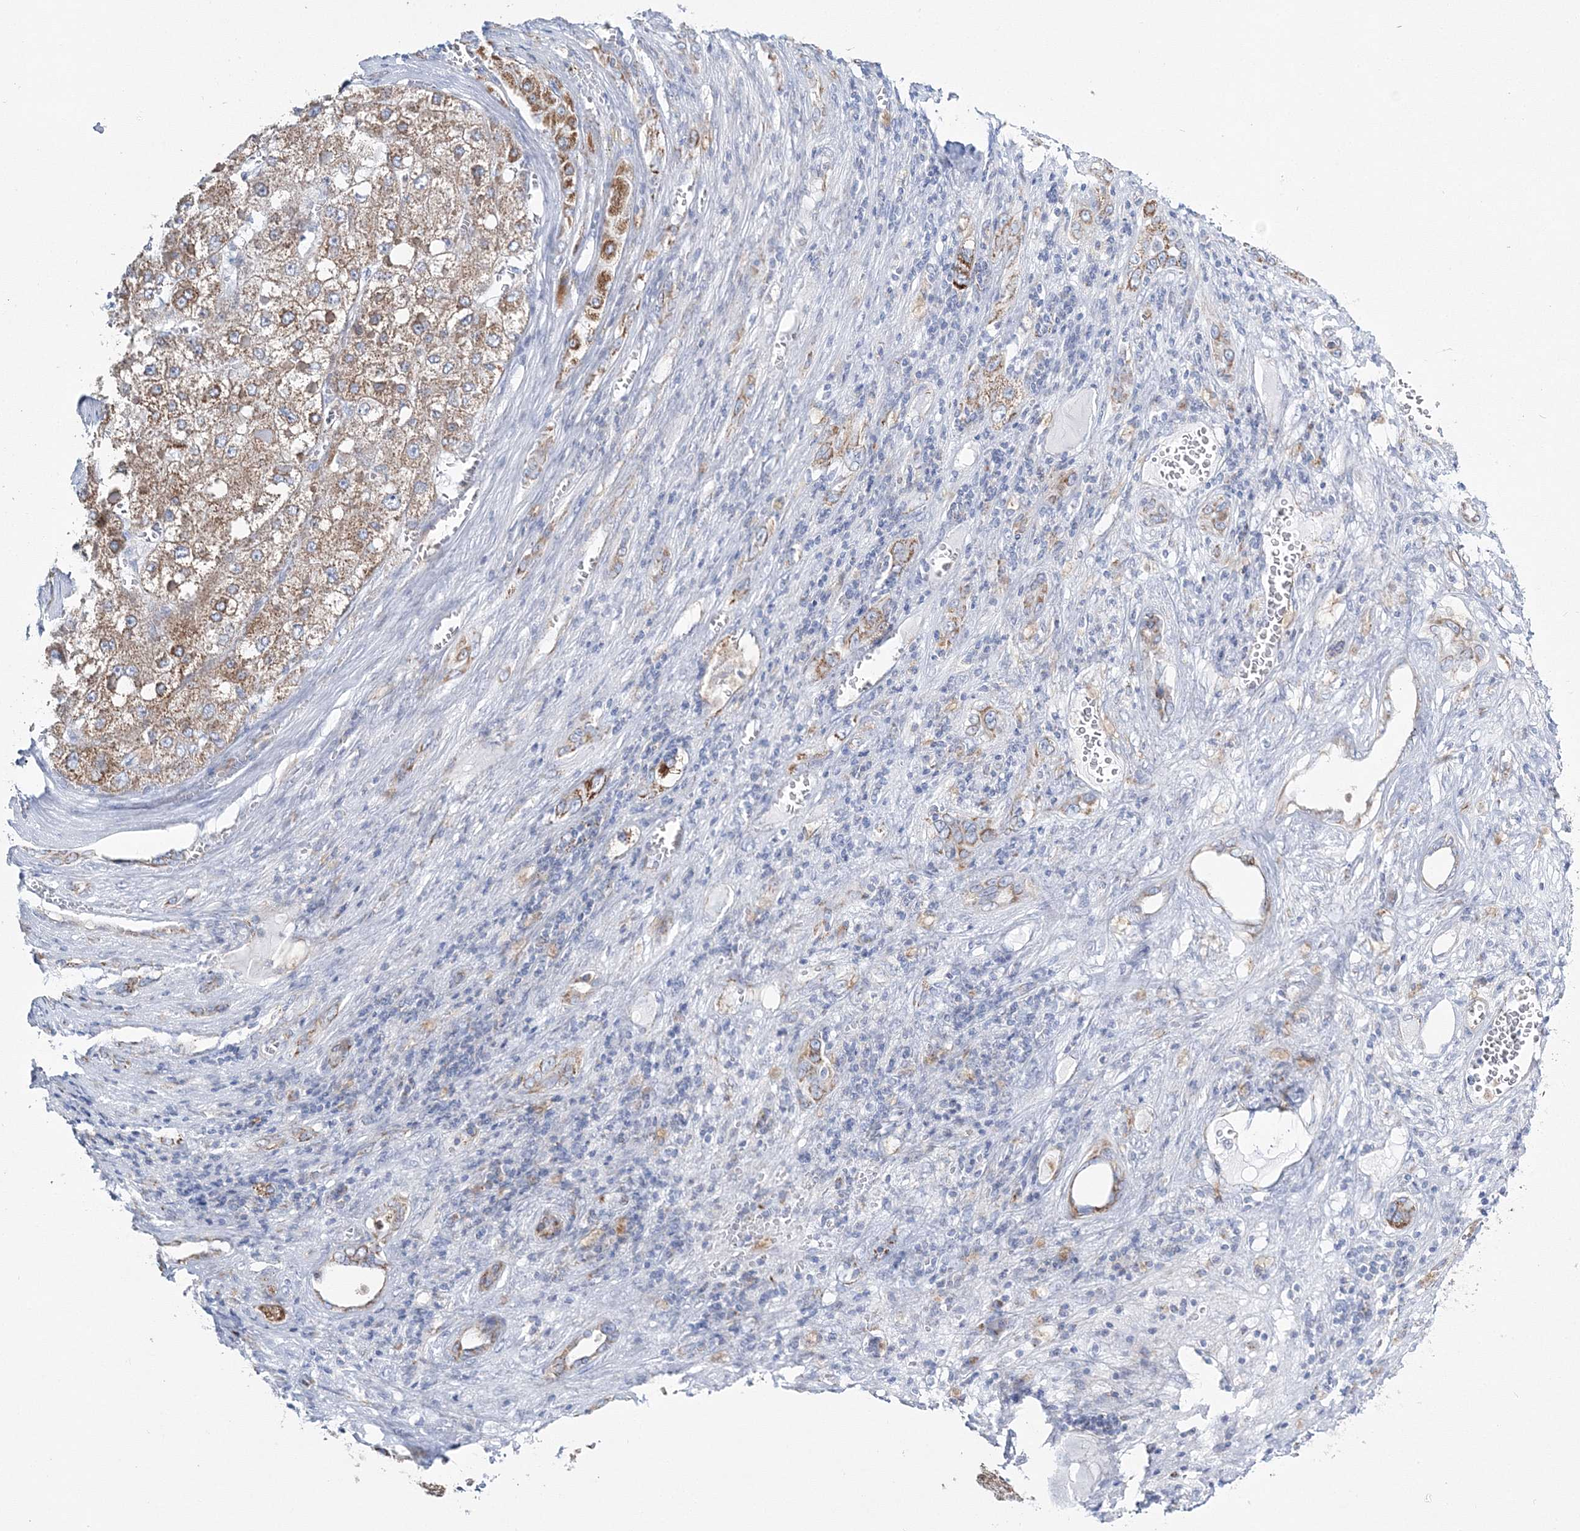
{"staining": {"intensity": "moderate", "quantity": ">75%", "location": "cytoplasmic/membranous"}, "tissue": "liver cancer", "cell_type": "Tumor cells", "image_type": "cancer", "snomed": [{"axis": "morphology", "description": "Carcinoma, Hepatocellular, NOS"}, {"axis": "topography", "description": "Liver"}], "caption": "Immunohistochemistry (IHC) image of human liver cancer (hepatocellular carcinoma) stained for a protein (brown), which reveals medium levels of moderate cytoplasmic/membranous positivity in approximately >75% of tumor cells.", "gene": "HIBCH", "patient": {"sex": "female", "age": 73}}